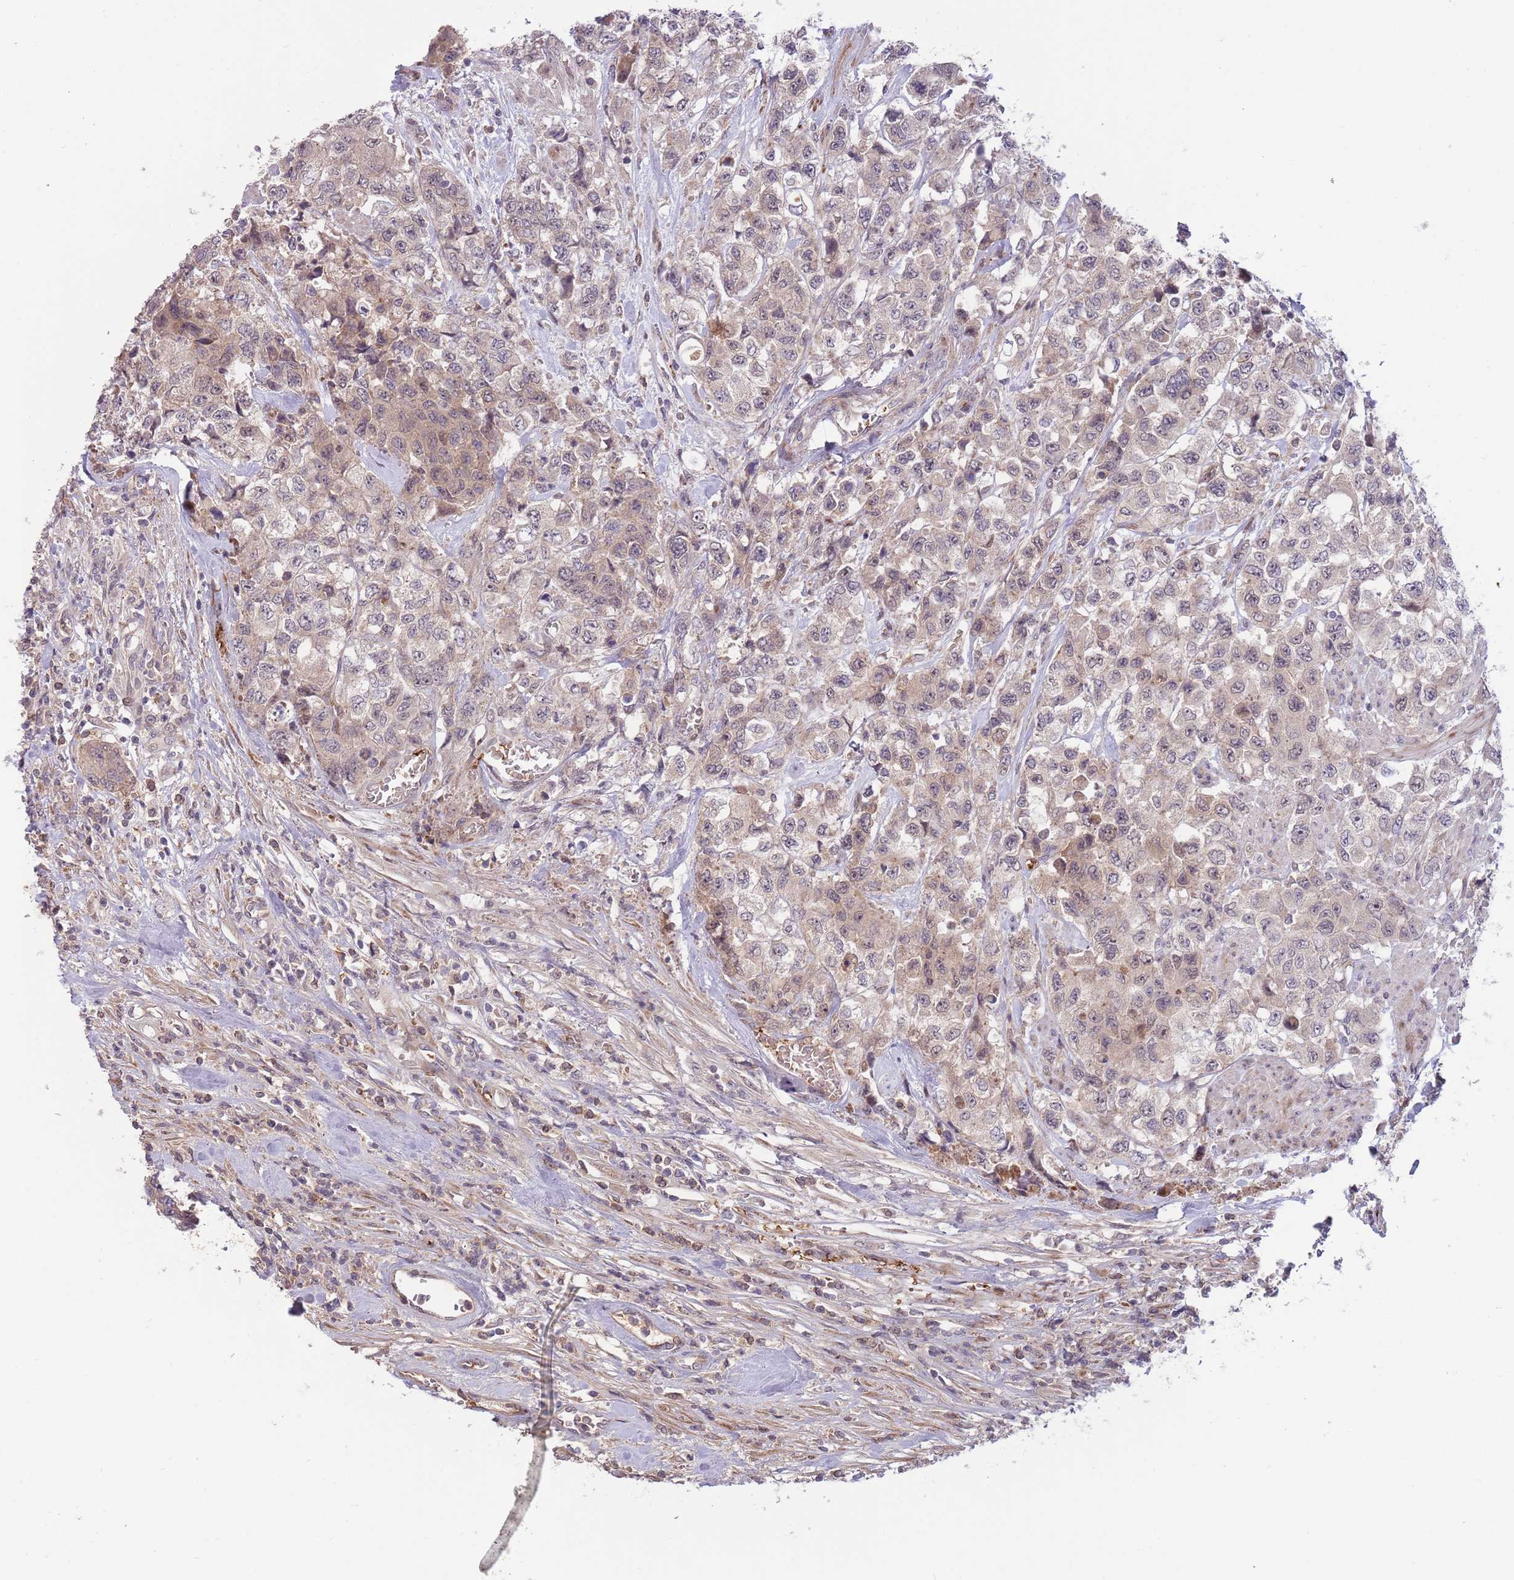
{"staining": {"intensity": "weak", "quantity": "<25%", "location": "cytoplasmic/membranous"}, "tissue": "urothelial cancer", "cell_type": "Tumor cells", "image_type": "cancer", "snomed": [{"axis": "morphology", "description": "Urothelial carcinoma, High grade"}, {"axis": "topography", "description": "Urinary bladder"}], "caption": "Tumor cells are negative for protein expression in human urothelial carcinoma (high-grade). (DAB (3,3'-diaminobenzidine) immunohistochemistry (IHC), high magnification).", "gene": "NT5DC4", "patient": {"sex": "female", "age": 78}}